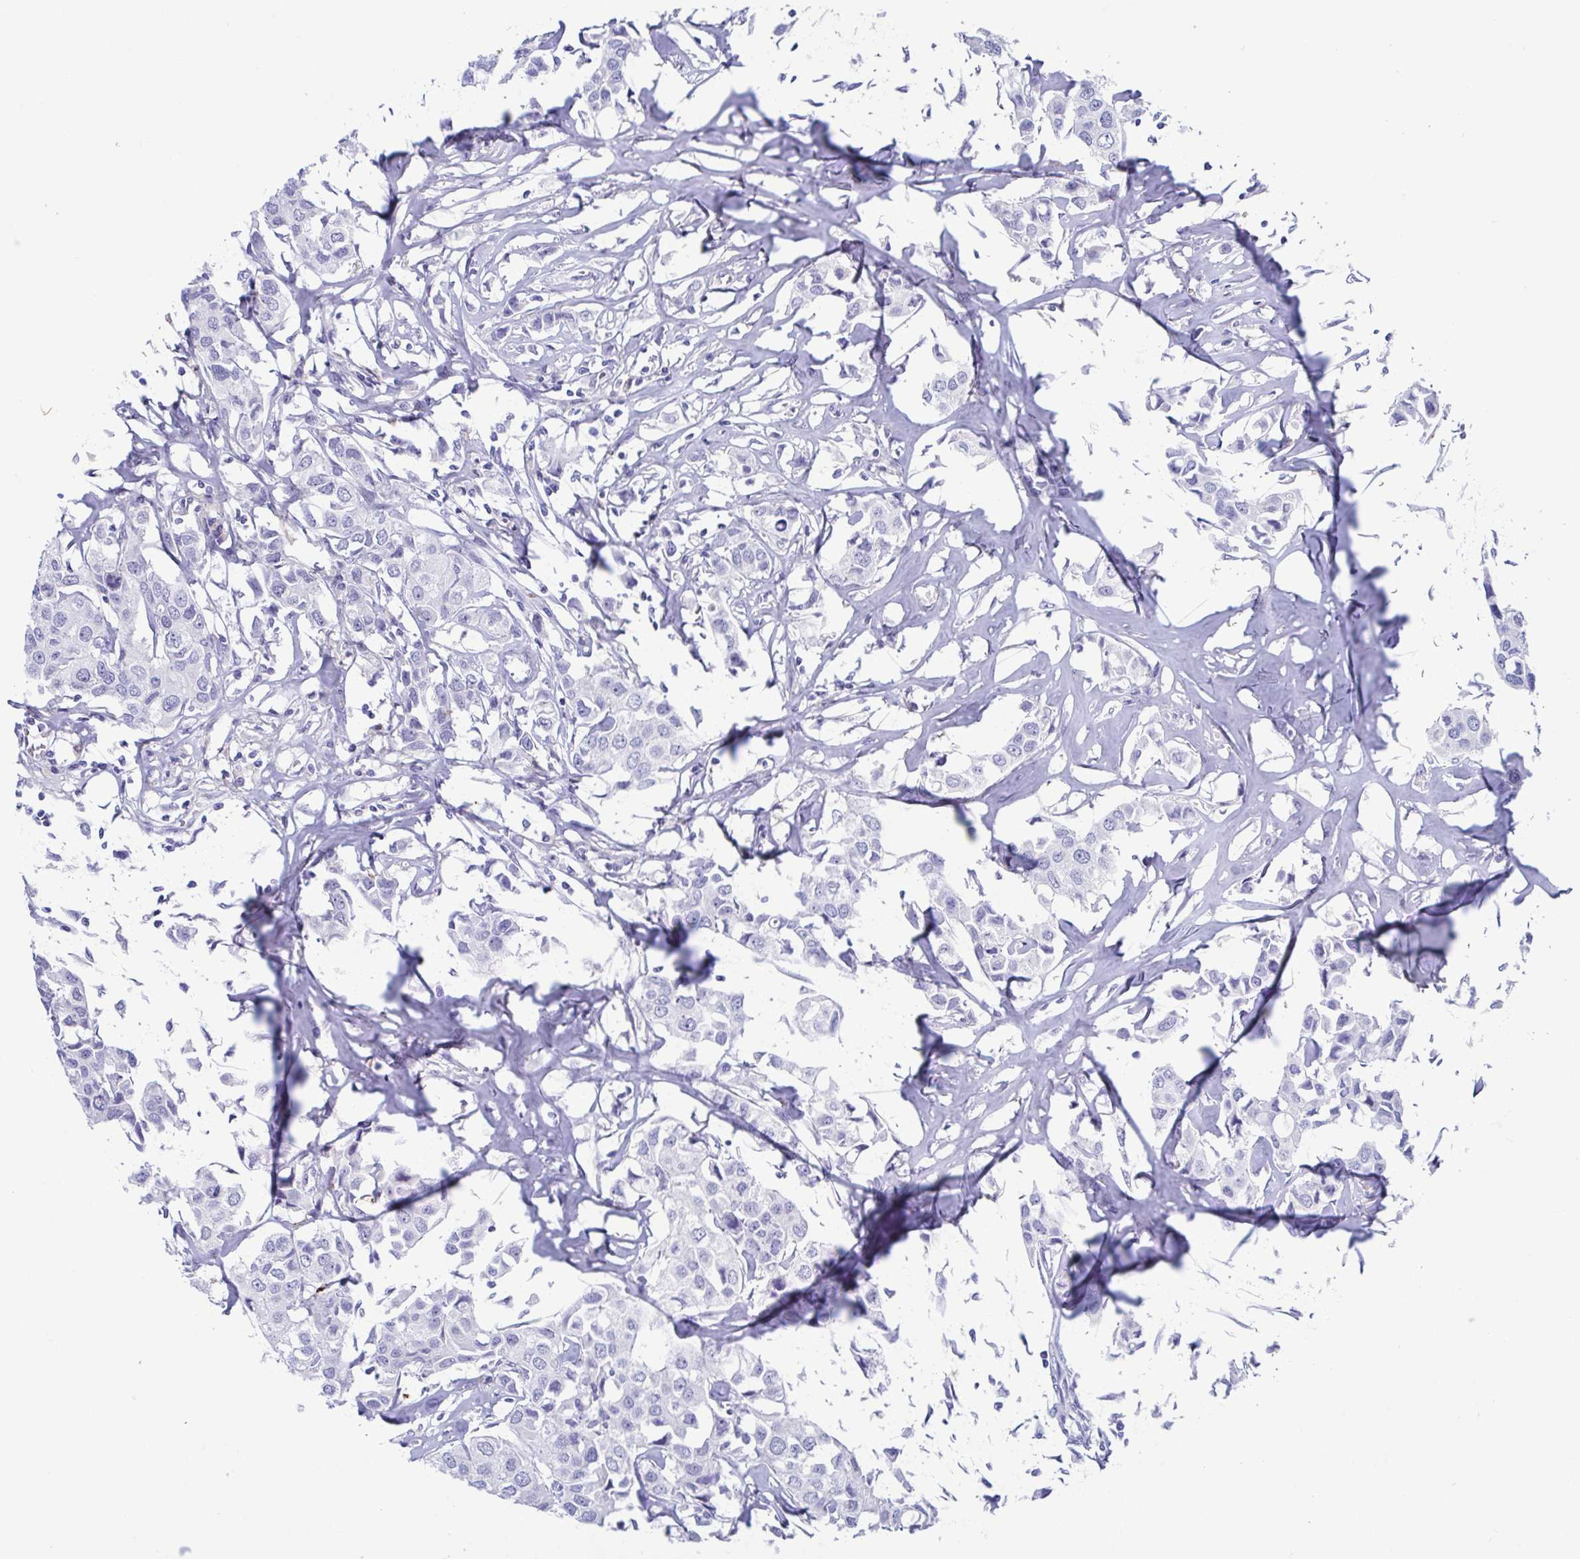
{"staining": {"intensity": "negative", "quantity": "none", "location": "none"}, "tissue": "breast cancer", "cell_type": "Tumor cells", "image_type": "cancer", "snomed": [{"axis": "morphology", "description": "Duct carcinoma"}, {"axis": "topography", "description": "Breast"}], "caption": "Tumor cells show no significant staining in breast intraductal carcinoma.", "gene": "PERM1", "patient": {"sex": "female", "age": 80}}